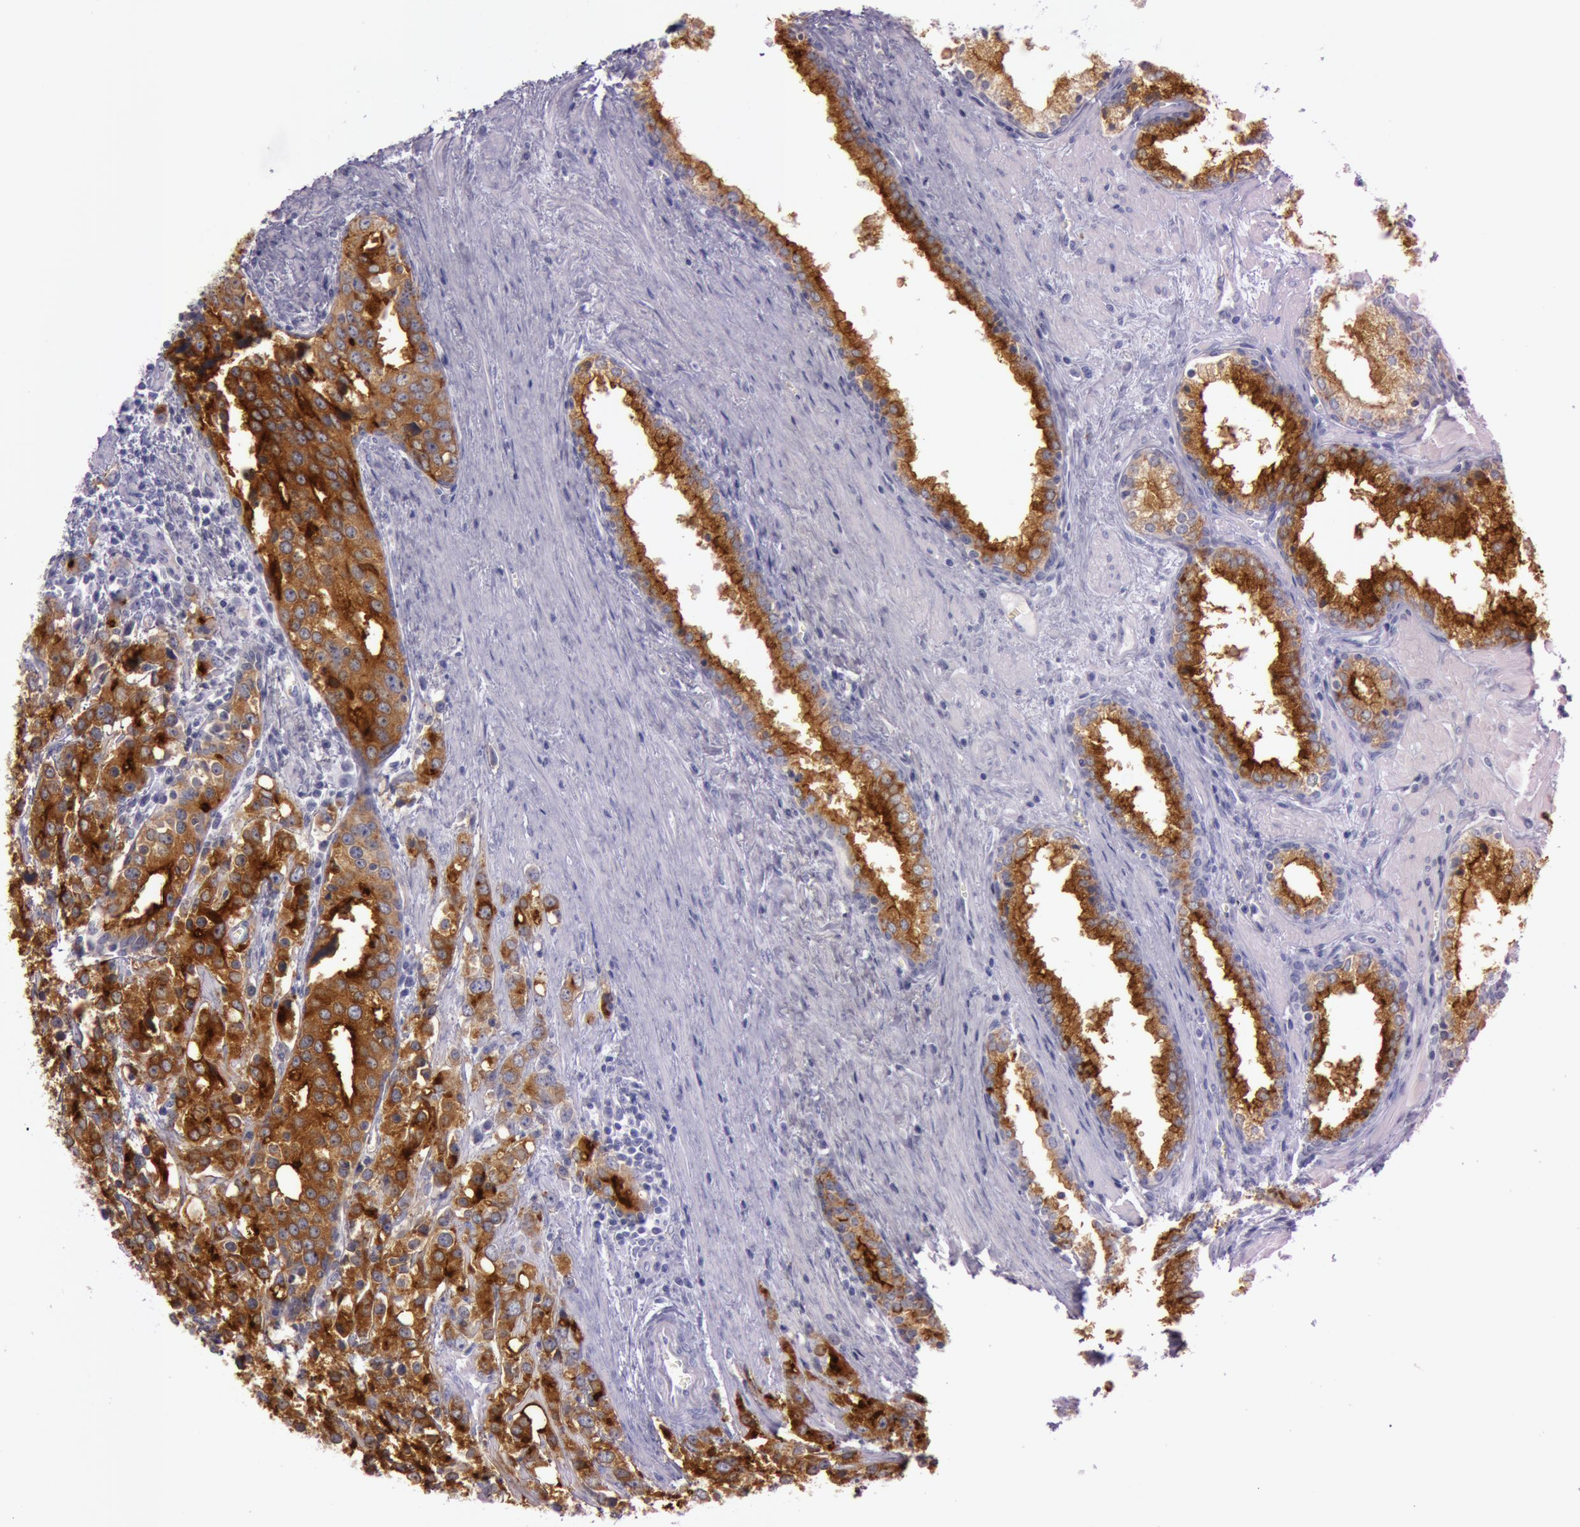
{"staining": {"intensity": "strong", "quantity": ">75%", "location": "cytoplasmic/membranous"}, "tissue": "prostate cancer", "cell_type": "Tumor cells", "image_type": "cancer", "snomed": [{"axis": "morphology", "description": "Adenocarcinoma, High grade"}, {"axis": "topography", "description": "Prostate"}], "caption": "Immunohistochemistry (DAB) staining of human prostate high-grade adenocarcinoma exhibits strong cytoplasmic/membranous protein expression in about >75% of tumor cells.", "gene": "FOLH1", "patient": {"sex": "male", "age": 71}}